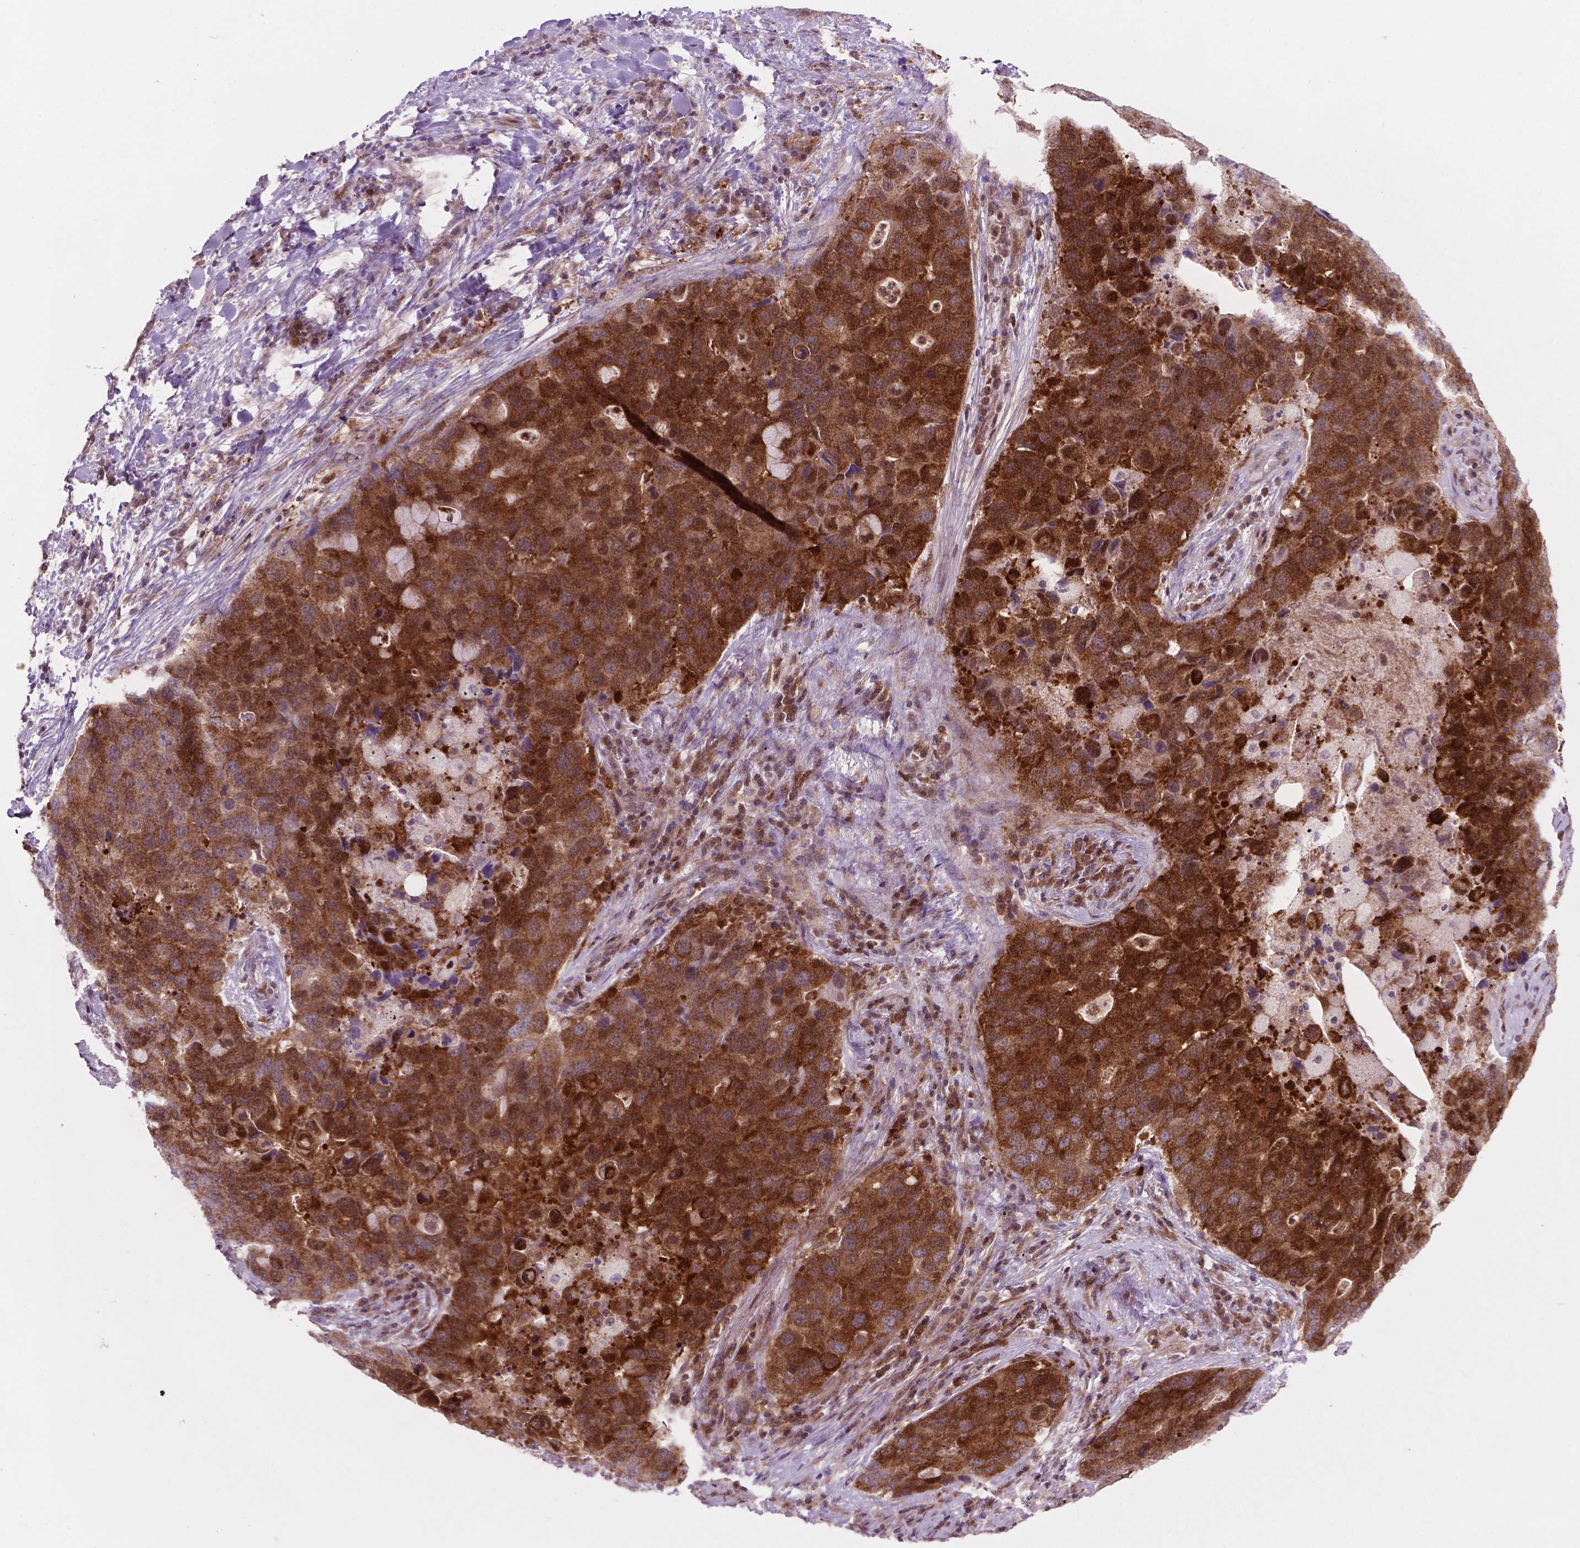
{"staining": {"intensity": "strong", "quantity": ">75%", "location": "cytoplasmic/membranous"}, "tissue": "lung cancer", "cell_type": "Tumor cells", "image_type": "cancer", "snomed": [{"axis": "morphology", "description": "Adenocarcinoma, NOS"}, {"axis": "morphology", "description": "Adenocarcinoma, metastatic, NOS"}, {"axis": "topography", "description": "Lymph node"}, {"axis": "topography", "description": "Lung"}], "caption": "Protein analysis of lung adenocarcinoma tissue shows strong cytoplasmic/membranous positivity in about >75% of tumor cells. The staining was performed using DAB (3,3'-diaminobenzidine), with brown indicating positive protein expression. Nuclei are stained blue with hematoxylin.", "gene": "LDHA", "patient": {"sex": "female", "age": 54}}